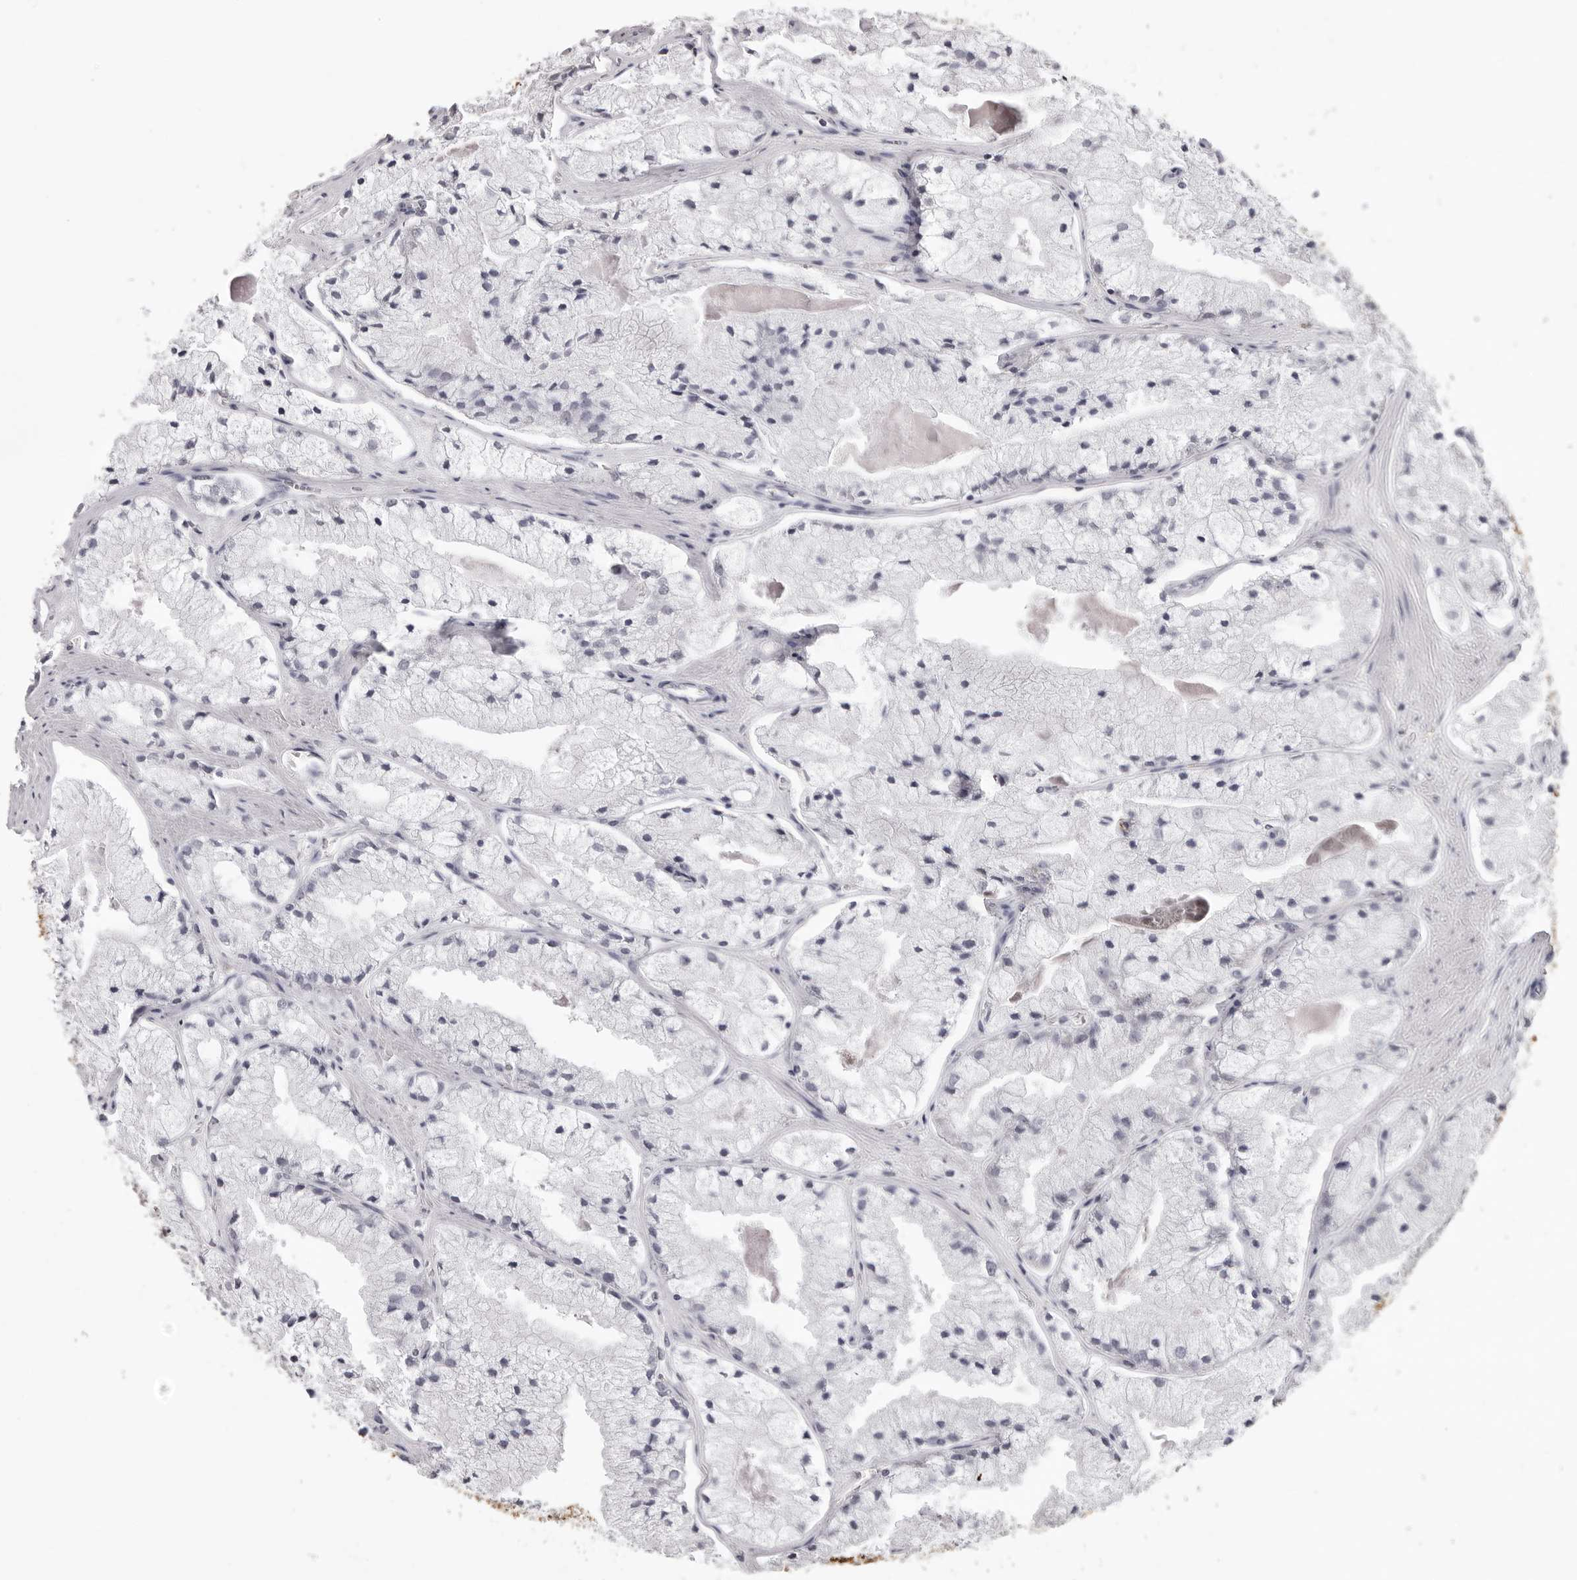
{"staining": {"intensity": "negative", "quantity": "none", "location": "none"}, "tissue": "prostate cancer", "cell_type": "Tumor cells", "image_type": "cancer", "snomed": [{"axis": "morphology", "description": "Adenocarcinoma, High grade"}, {"axis": "topography", "description": "Prostate"}], "caption": "High magnification brightfield microscopy of prostate cancer (high-grade adenocarcinoma) stained with DAB (3,3'-diaminobenzidine) (brown) and counterstained with hematoxylin (blue): tumor cells show no significant expression. Brightfield microscopy of immunohistochemistry stained with DAB (brown) and hematoxylin (blue), captured at high magnification.", "gene": "IL31", "patient": {"sex": "male", "age": 50}}